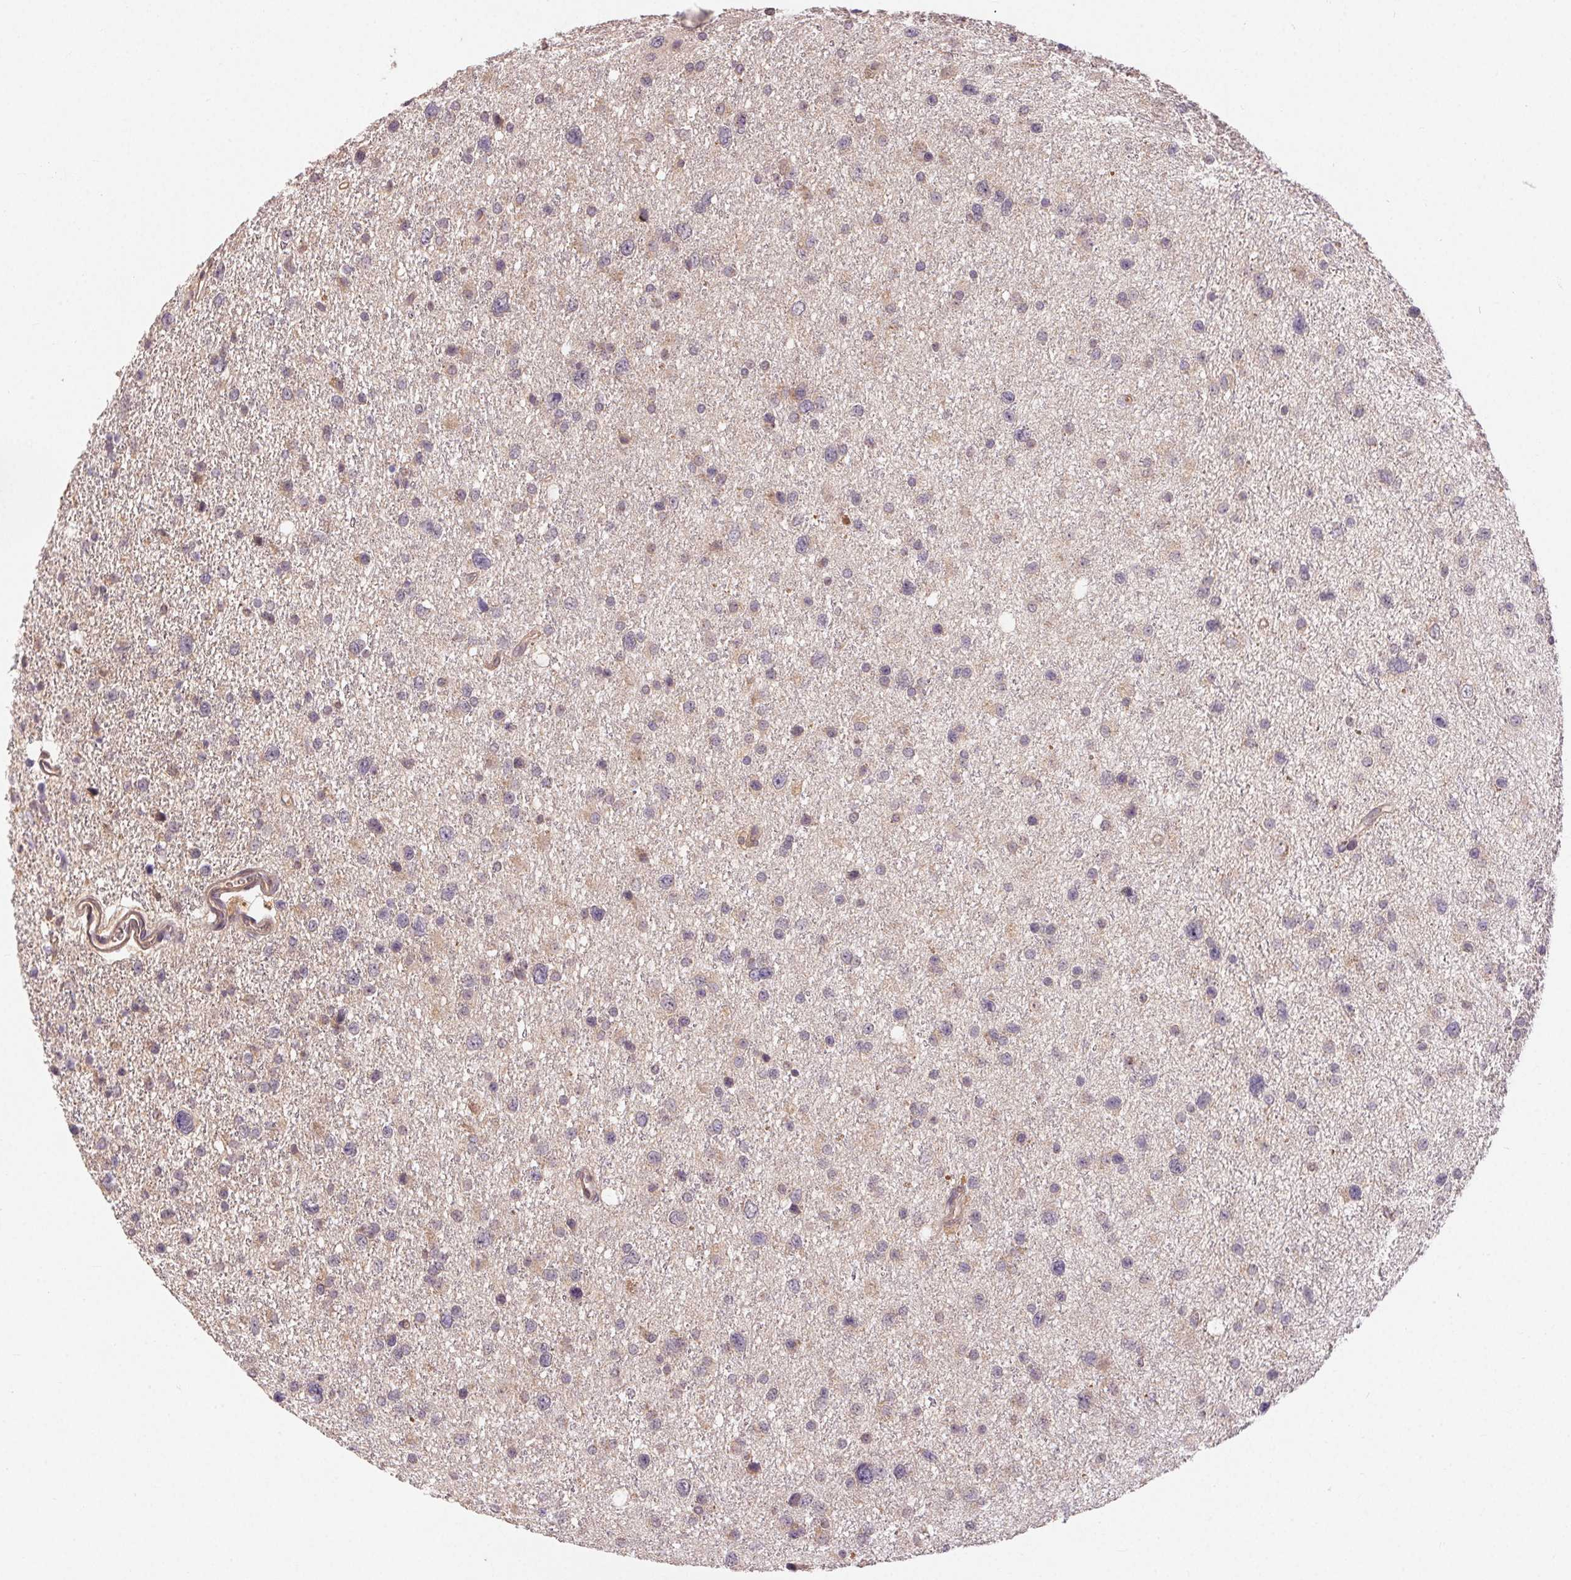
{"staining": {"intensity": "weak", "quantity": "25%-75%", "location": "cytoplasmic/membranous"}, "tissue": "glioma", "cell_type": "Tumor cells", "image_type": "cancer", "snomed": [{"axis": "morphology", "description": "Glioma, malignant, Low grade"}, {"axis": "topography", "description": "Brain"}], "caption": "This is a micrograph of IHC staining of glioma, which shows weak expression in the cytoplasmic/membranous of tumor cells.", "gene": "MAPKAPK2", "patient": {"sex": "female", "age": 55}}